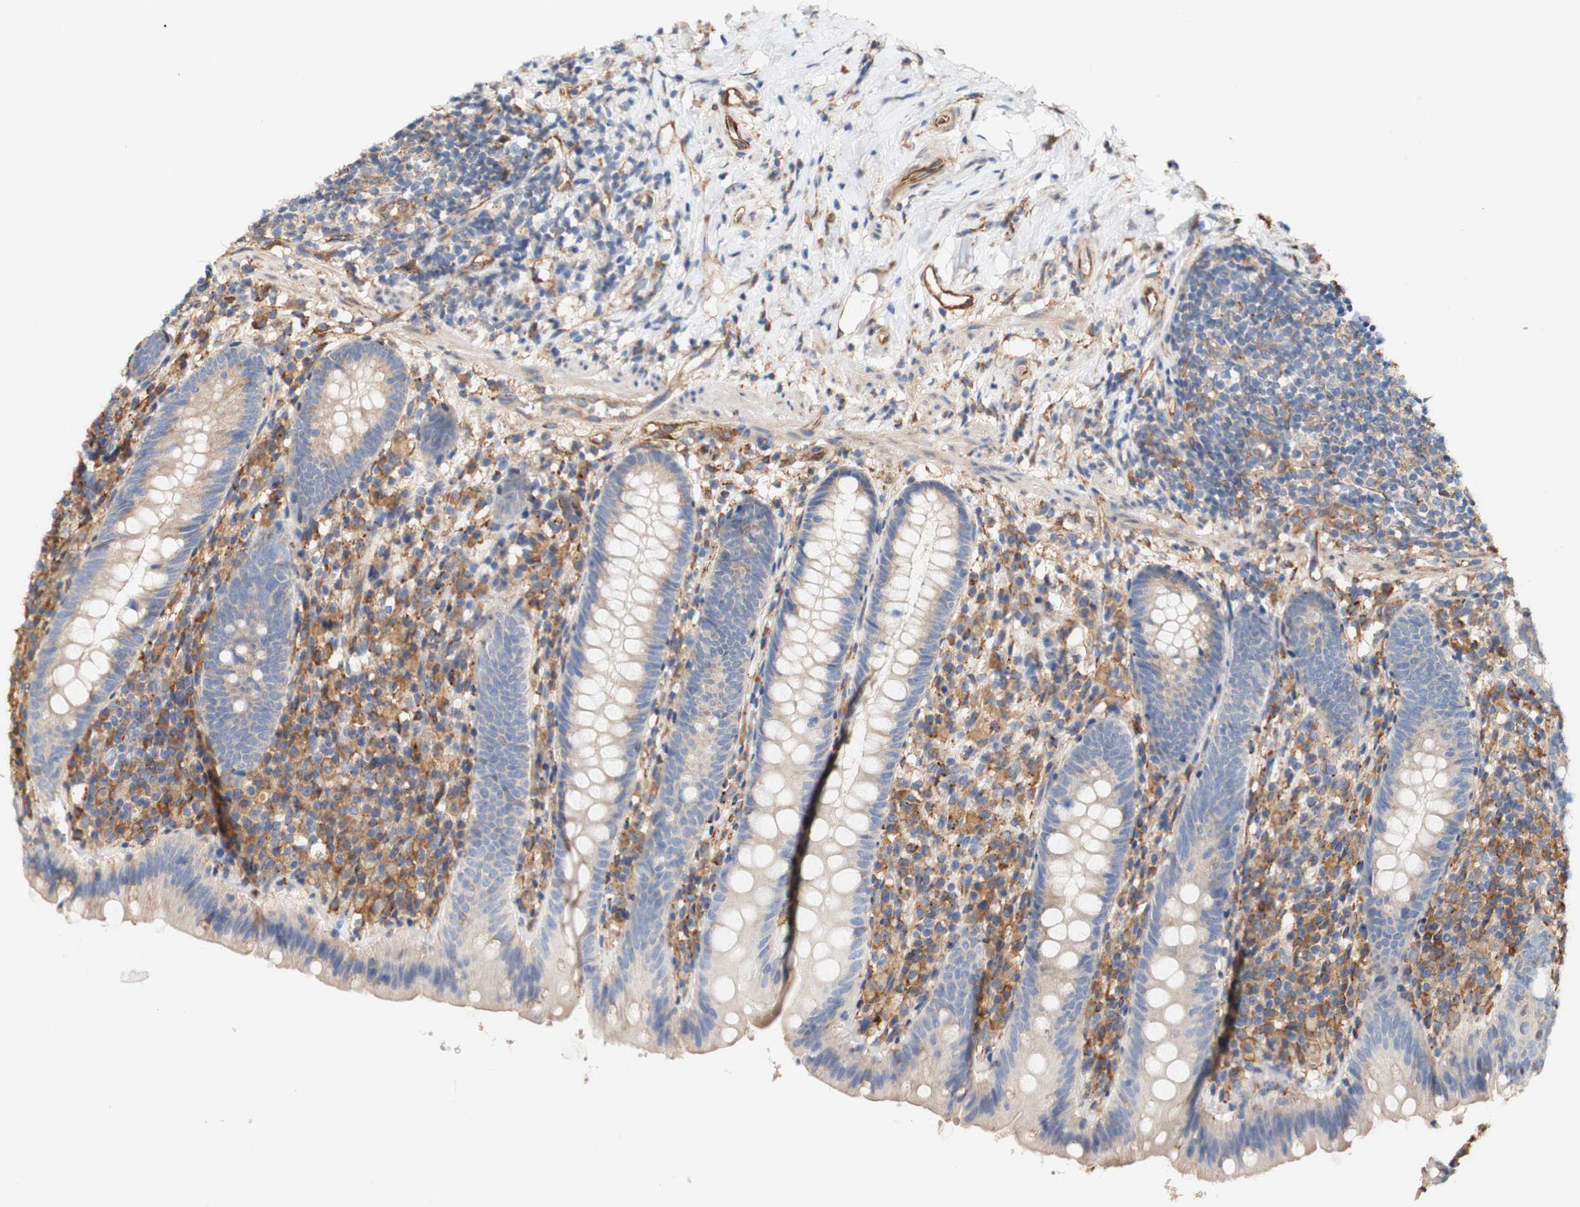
{"staining": {"intensity": "negative", "quantity": "none", "location": "none"}, "tissue": "appendix", "cell_type": "Glandular cells", "image_type": "normal", "snomed": [{"axis": "morphology", "description": "Normal tissue, NOS"}, {"axis": "topography", "description": "Appendix"}], "caption": "Immunohistochemistry (IHC) image of unremarkable human appendix stained for a protein (brown), which displays no positivity in glandular cells. (DAB (3,3'-diaminobenzidine) immunohistochemistry (IHC), high magnification).", "gene": "EIF2AK4", "patient": {"sex": "male", "age": 52}}